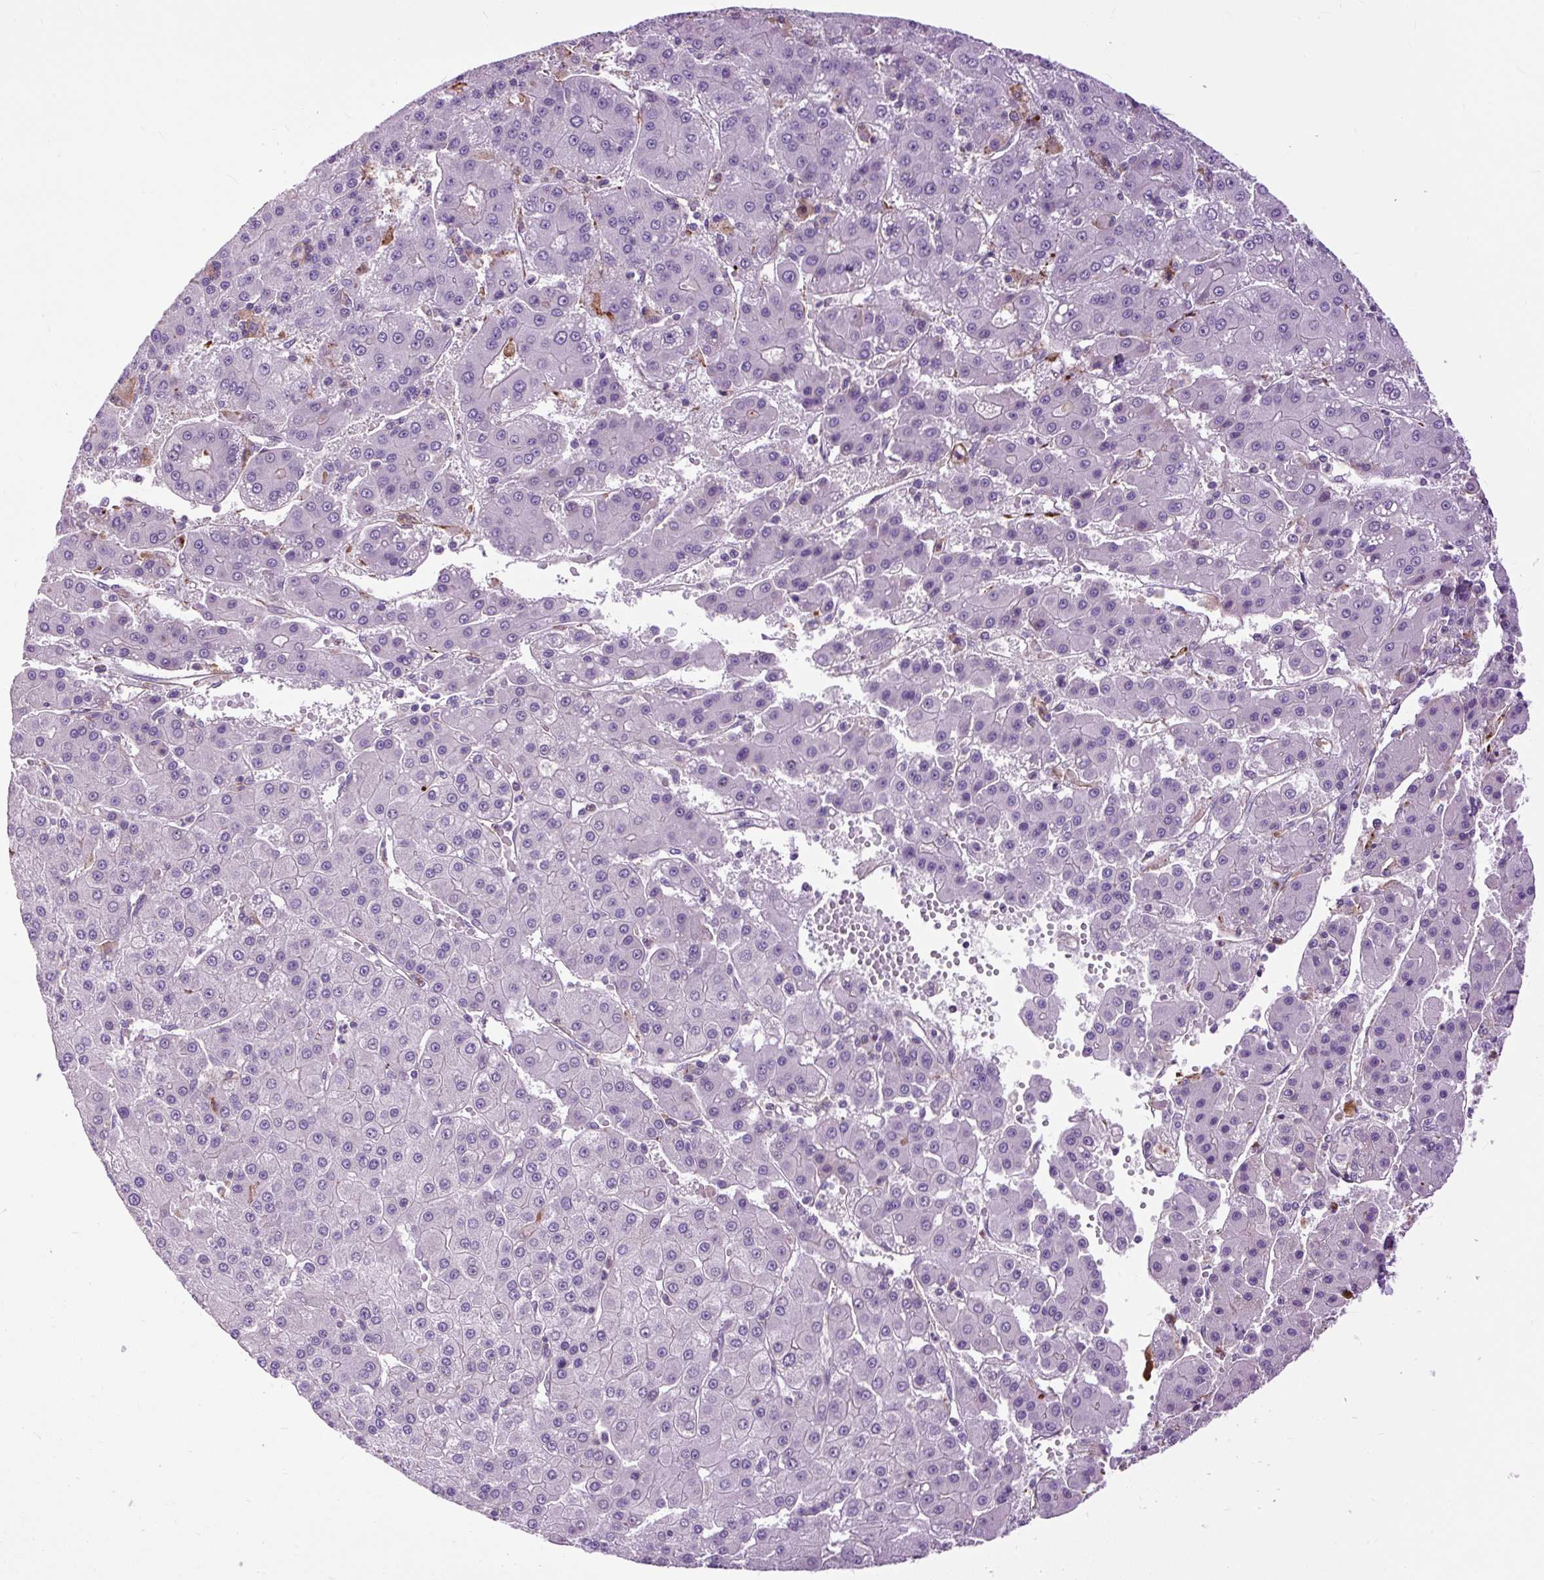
{"staining": {"intensity": "negative", "quantity": "none", "location": "none"}, "tissue": "liver cancer", "cell_type": "Tumor cells", "image_type": "cancer", "snomed": [{"axis": "morphology", "description": "Carcinoma, Hepatocellular, NOS"}, {"axis": "topography", "description": "Liver"}], "caption": "IHC photomicrograph of neoplastic tissue: human liver cancer stained with DAB (3,3'-diaminobenzidine) demonstrates no significant protein expression in tumor cells.", "gene": "ZNF197", "patient": {"sex": "male", "age": 76}}